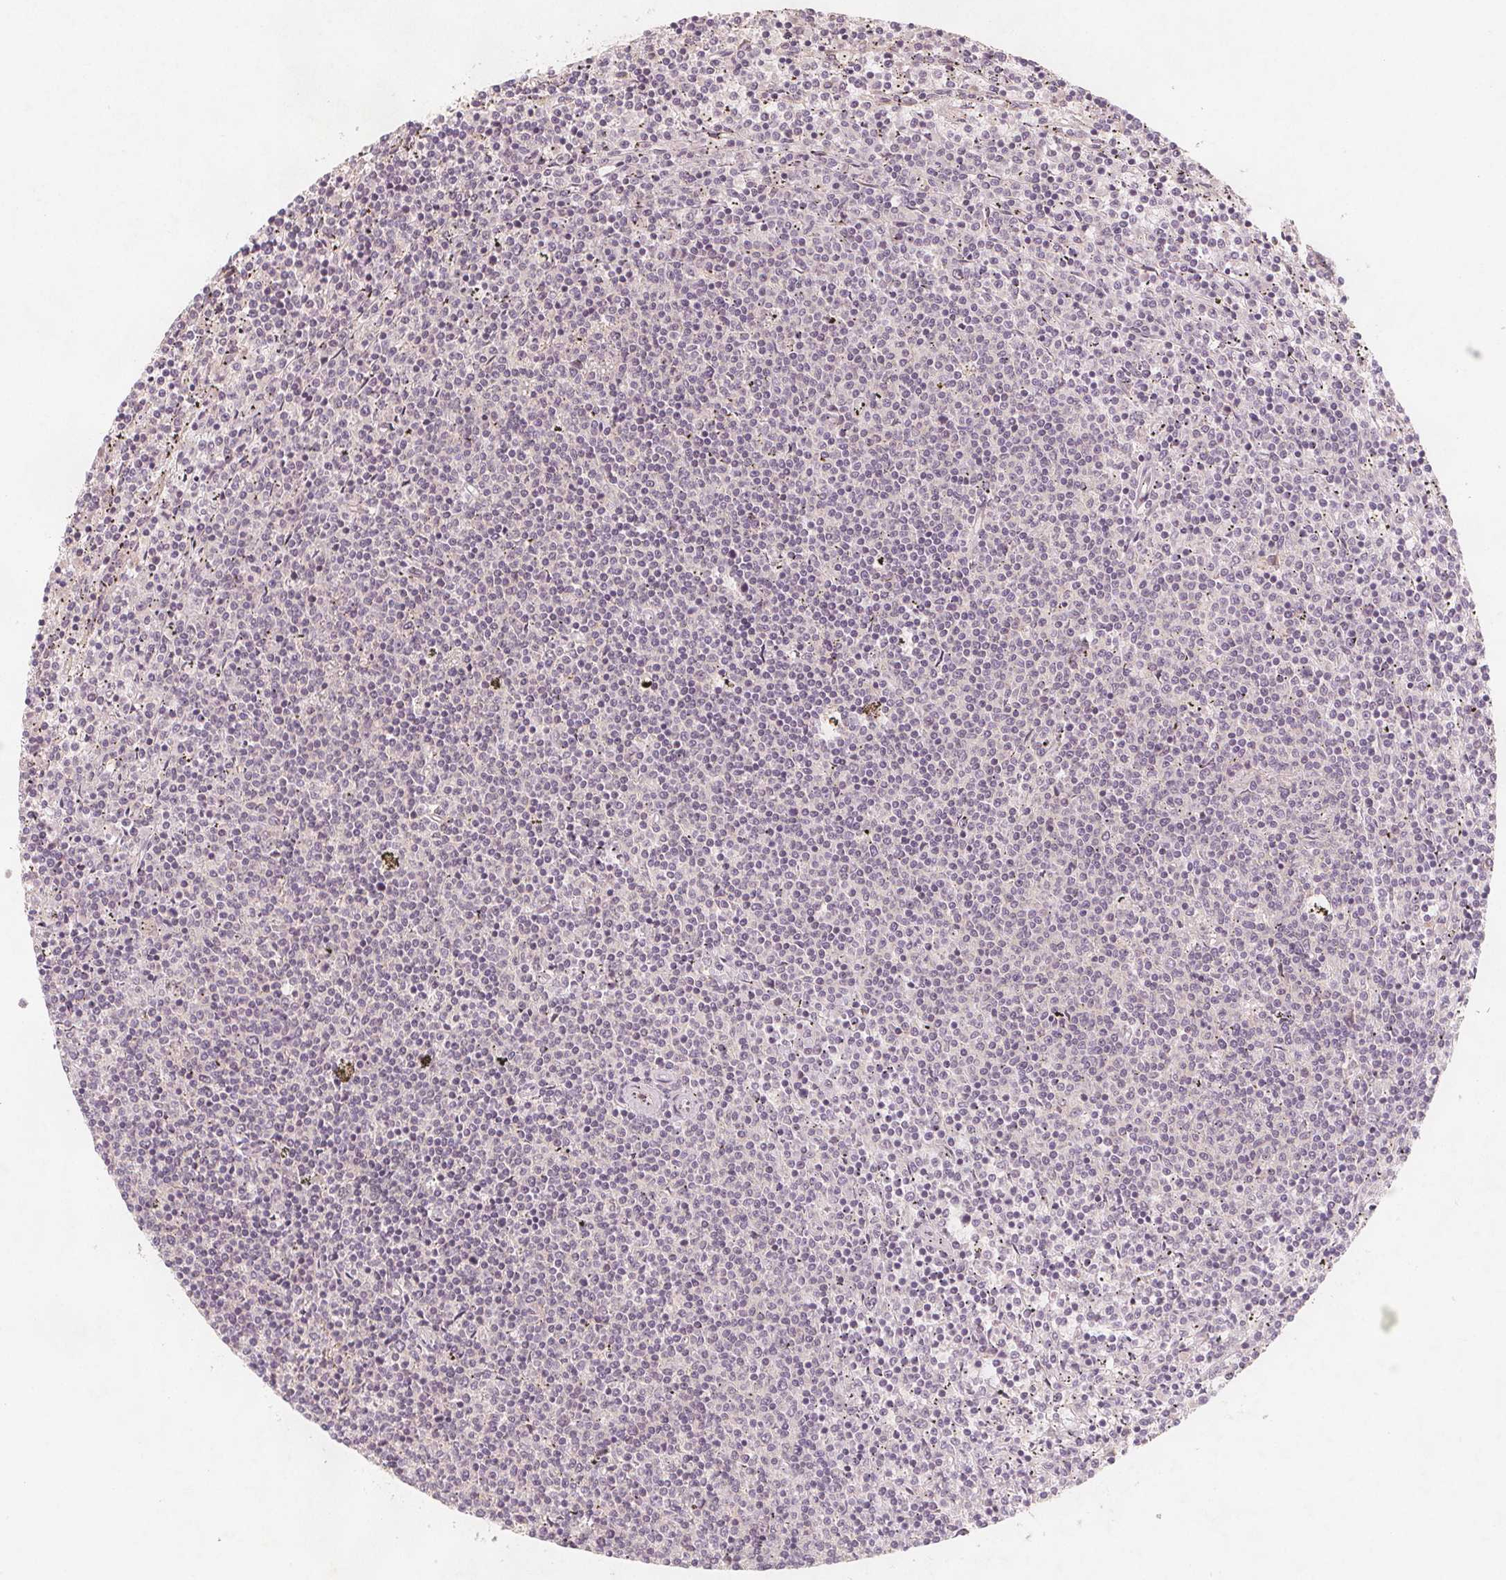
{"staining": {"intensity": "negative", "quantity": "none", "location": "none"}, "tissue": "lymphoma", "cell_type": "Tumor cells", "image_type": "cancer", "snomed": [{"axis": "morphology", "description": "Malignant lymphoma, non-Hodgkin's type, Low grade"}, {"axis": "topography", "description": "Spleen"}], "caption": "Human low-grade malignant lymphoma, non-Hodgkin's type stained for a protein using IHC displays no expression in tumor cells.", "gene": "NCSTN", "patient": {"sex": "female", "age": 50}}